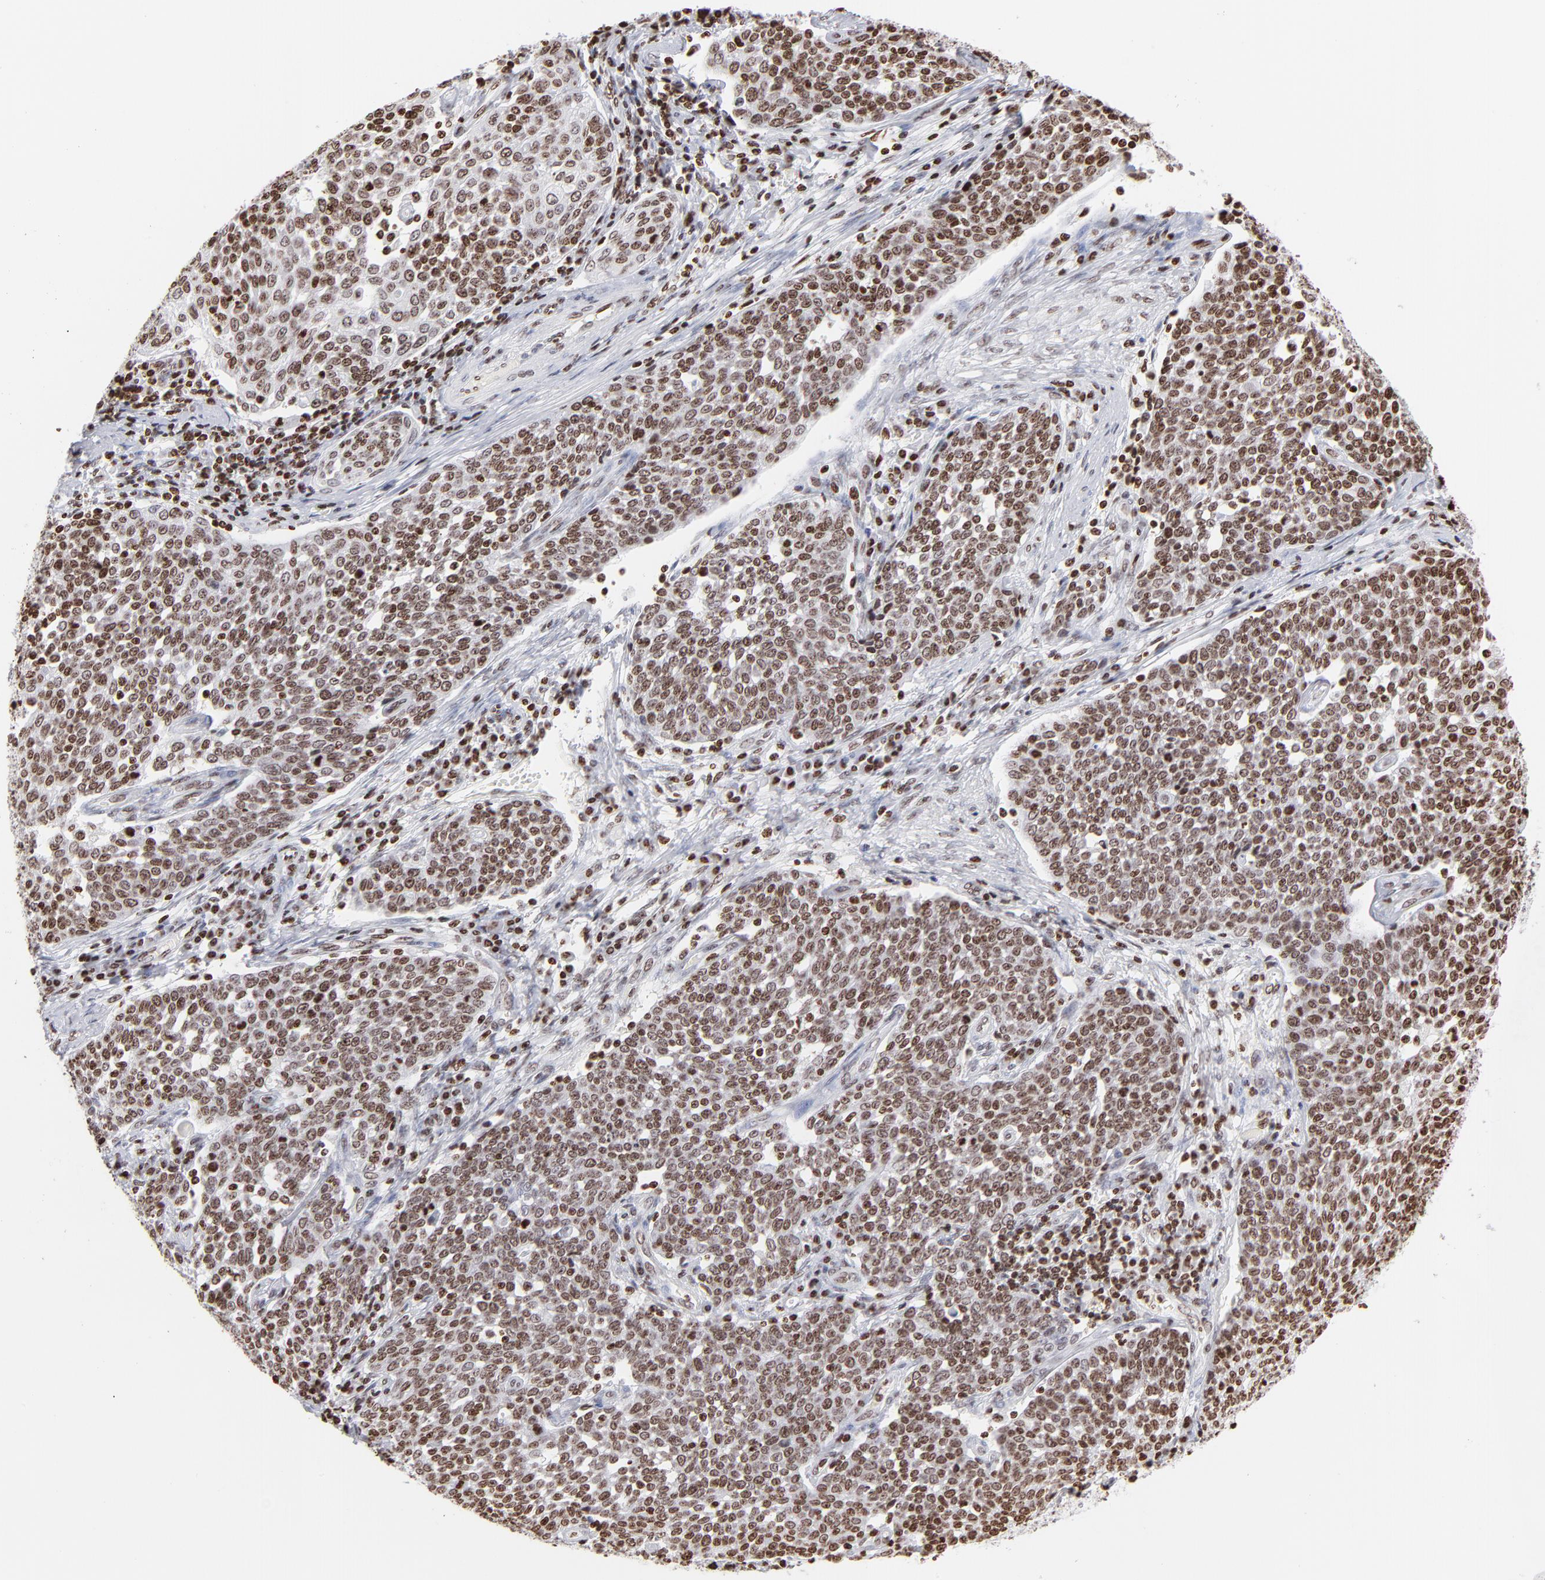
{"staining": {"intensity": "moderate", "quantity": ">75%", "location": "nuclear"}, "tissue": "cervical cancer", "cell_type": "Tumor cells", "image_type": "cancer", "snomed": [{"axis": "morphology", "description": "Squamous cell carcinoma, NOS"}, {"axis": "topography", "description": "Cervix"}], "caption": "Immunohistochemical staining of human squamous cell carcinoma (cervical) shows moderate nuclear protein expression in about >75% of tumor cells. The protein is shown in brown color, while the nuclei are stained blue.", "gene": "RTL4", "patient": {"sex": "female", "age": 34}}